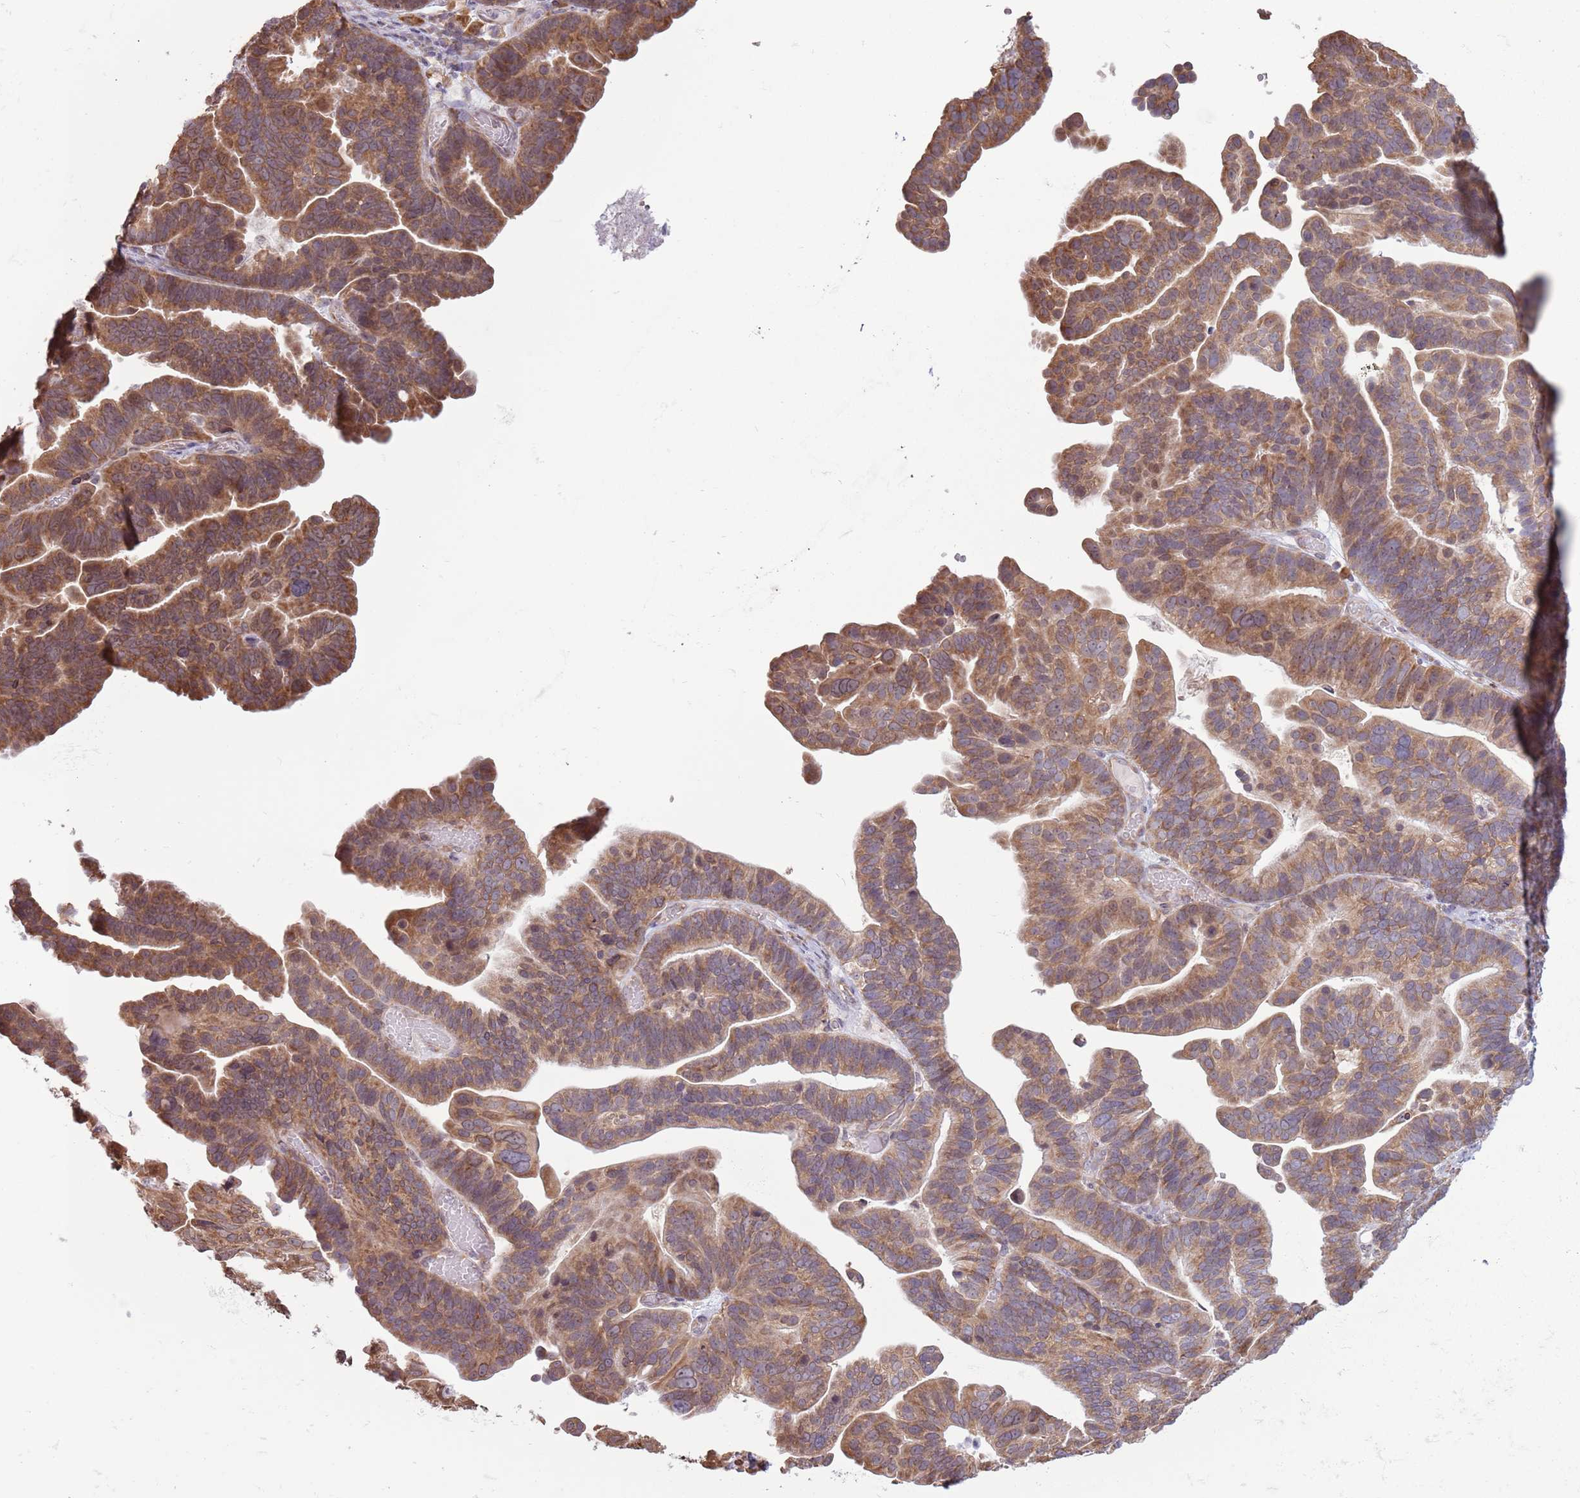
{"staining": {"intensity": "moderate", "quantity": ">75%", "location": "cytoplasmic/membranous"}, "tissue": "ovarian cancer", "cell_type": "Tumor cells", "image_type": "cancer", "snomed": [{"axis": "morphology", "description": "Cystadenocarcinoma, serous, NOS"}, {"axis": "topography", "description": "Ovary"}], "caption": "Ovarian cancer (serous cystadenocarcinoma) stained with a protein marker displays moderate staining in tumor cells.", "gene": "RPL17-C18orf32", "patient": {"sex": "female", "age": 56}}